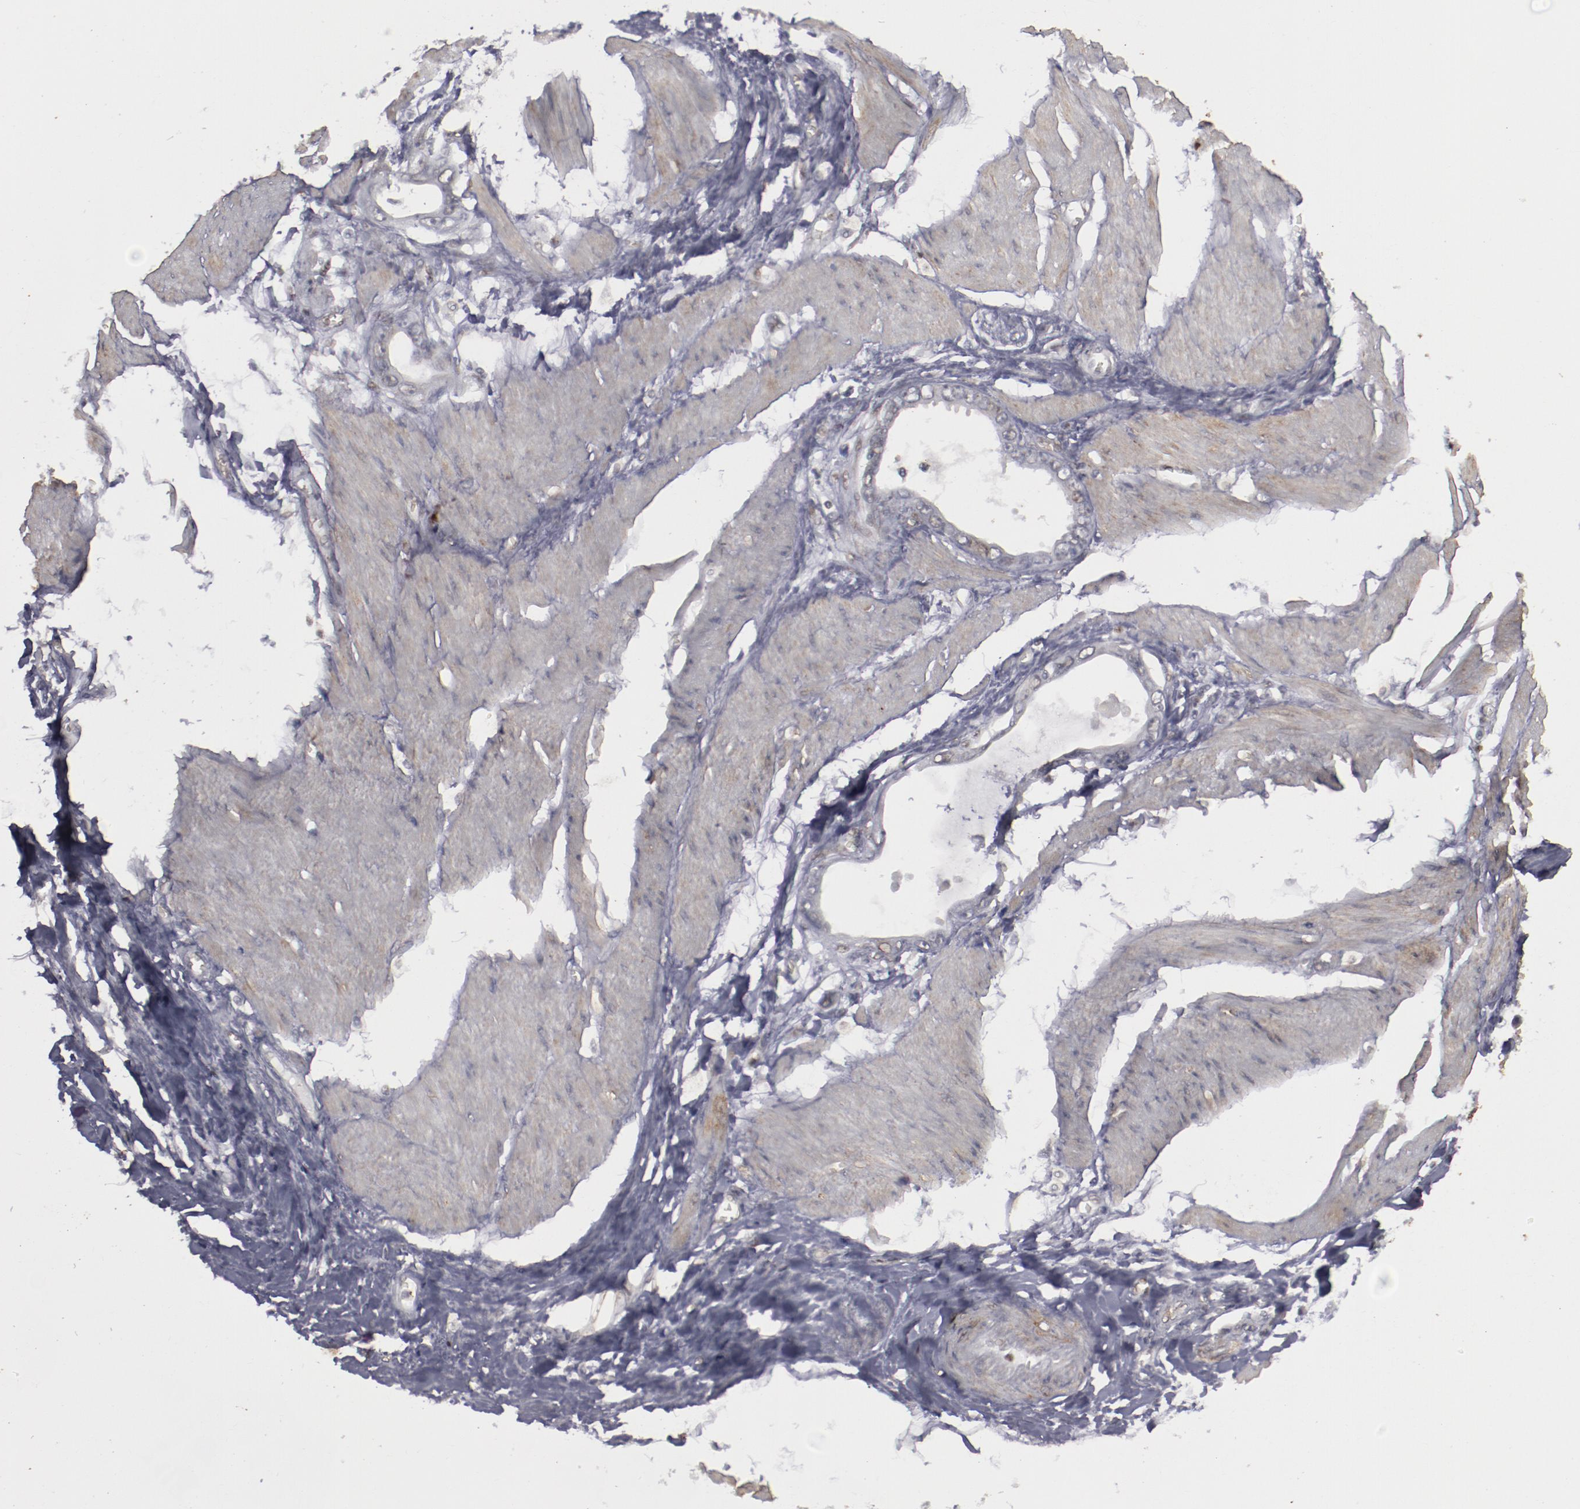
{"staining": {"intensity": "negative", "quantity": "none", "location": "none"}, "tissue": "stomach cancer", "cell_type": "Tumor cells", "image_type": "cancer", "snomed": [{"axis": "morphology", "description": "Adenocarcinoma, NOS"}, {"axis": "topography", "description": "Stomach"}], "caption": "Immunohistochemical staining of human adenocarcinoma (stomach) shows no significant expression in tumor cells.", "gene": "LEF1", "patient": {"sex": "male", "age": 78}}